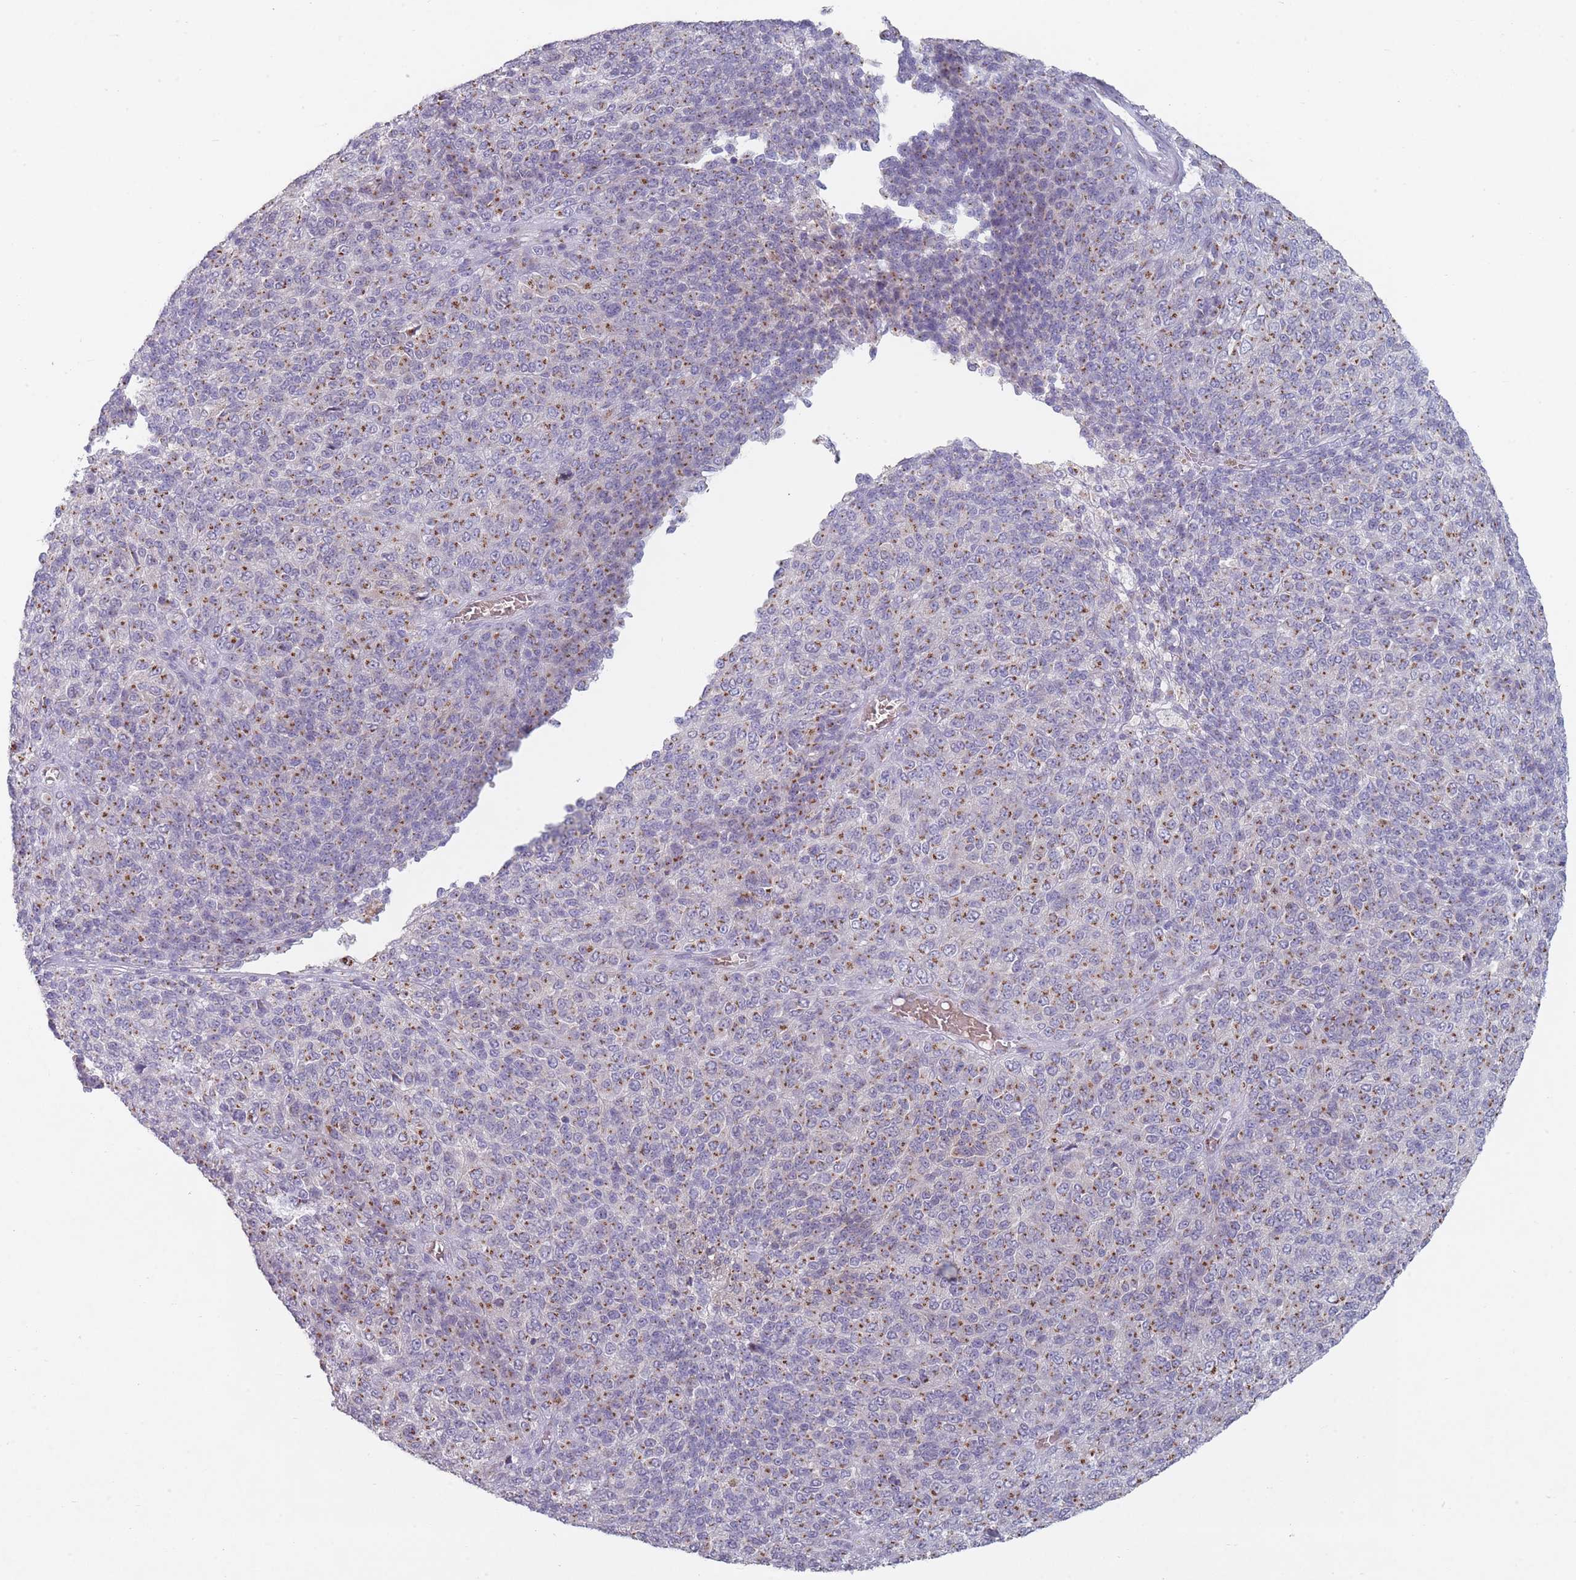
{"staining": {"intensity": "moderate", "quantity": ">75%", "location": "cytoplasmic/membranous"}, "tissue": "melanoma", "cell_type": "Tumor cells", "image_type": "cancer", "snomed": [{"axis": "morphology", "description": "Malignant melanoma, Metastatic site"}, {"axis": "topography", "description": "Brain"}], "caption": "This photomicrograph reveals melanoma stained with IHC to label a protein in brown. The cytoplasmic/membranous of tumor cells show moderate positivity for the protein. Nuclei are counter-stained blue.", "gene": "MAN1B1", "patient": {"sex": "female", "age": 56}}